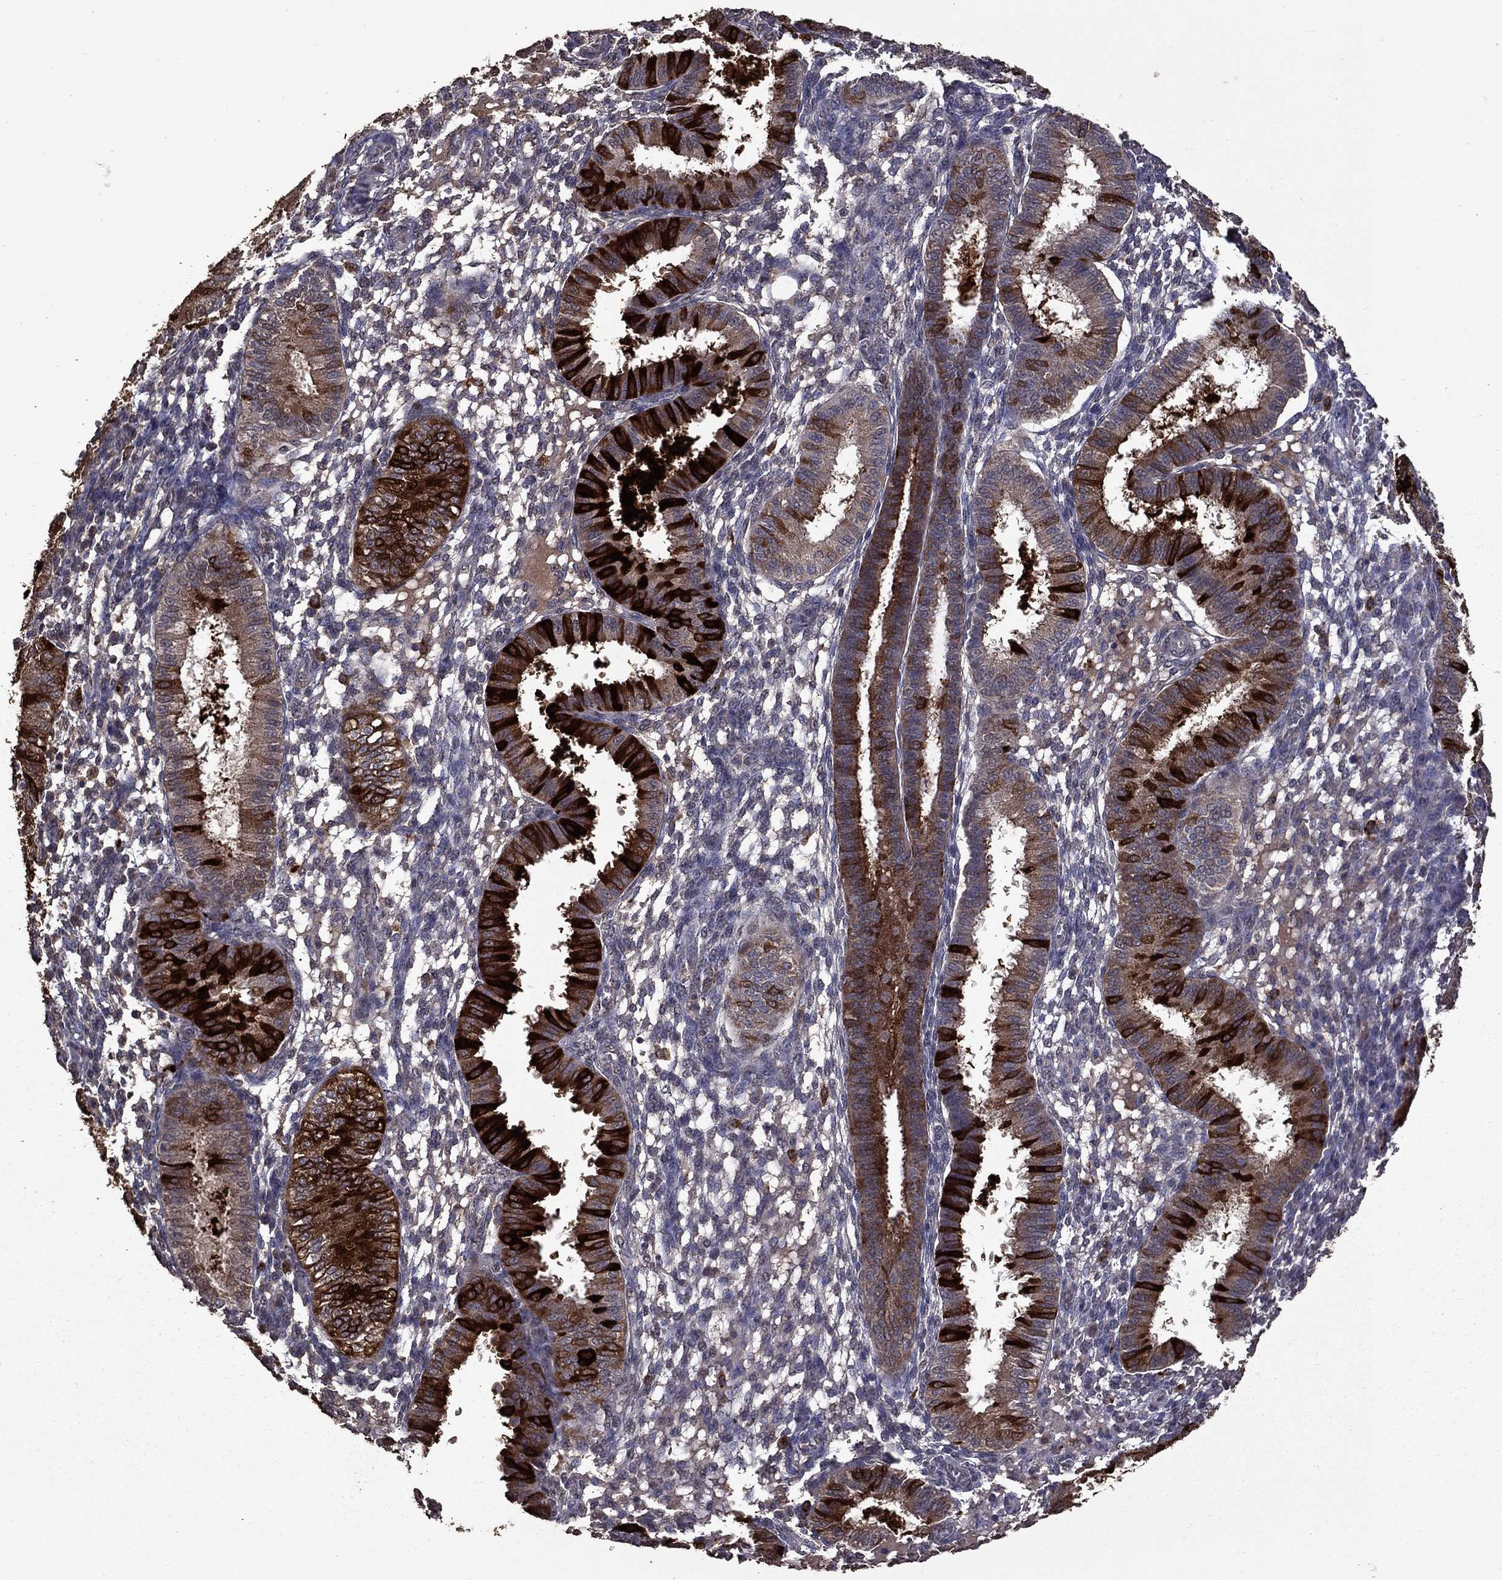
{"staining": {"intensity": "negative", "quantity": "none", "location": "none"}, "tissue": "endometrium", "cell_type": "Cells in endometrial stroma", "image_type": "normal", "snomed": [{"axis": "morphology", "description": "Normal tissue, NOS"}, {"axis": "topography", "description": "Endometrium"}], "caption": "A histopathology image of endometrium stained for a protein demonstrates no brown staining in cells in endometrial stroma. (DAB immunohistochemistry, high magnification).", "gene": "SERPINA5", "patient": {"sex": "female", "age": 43}}